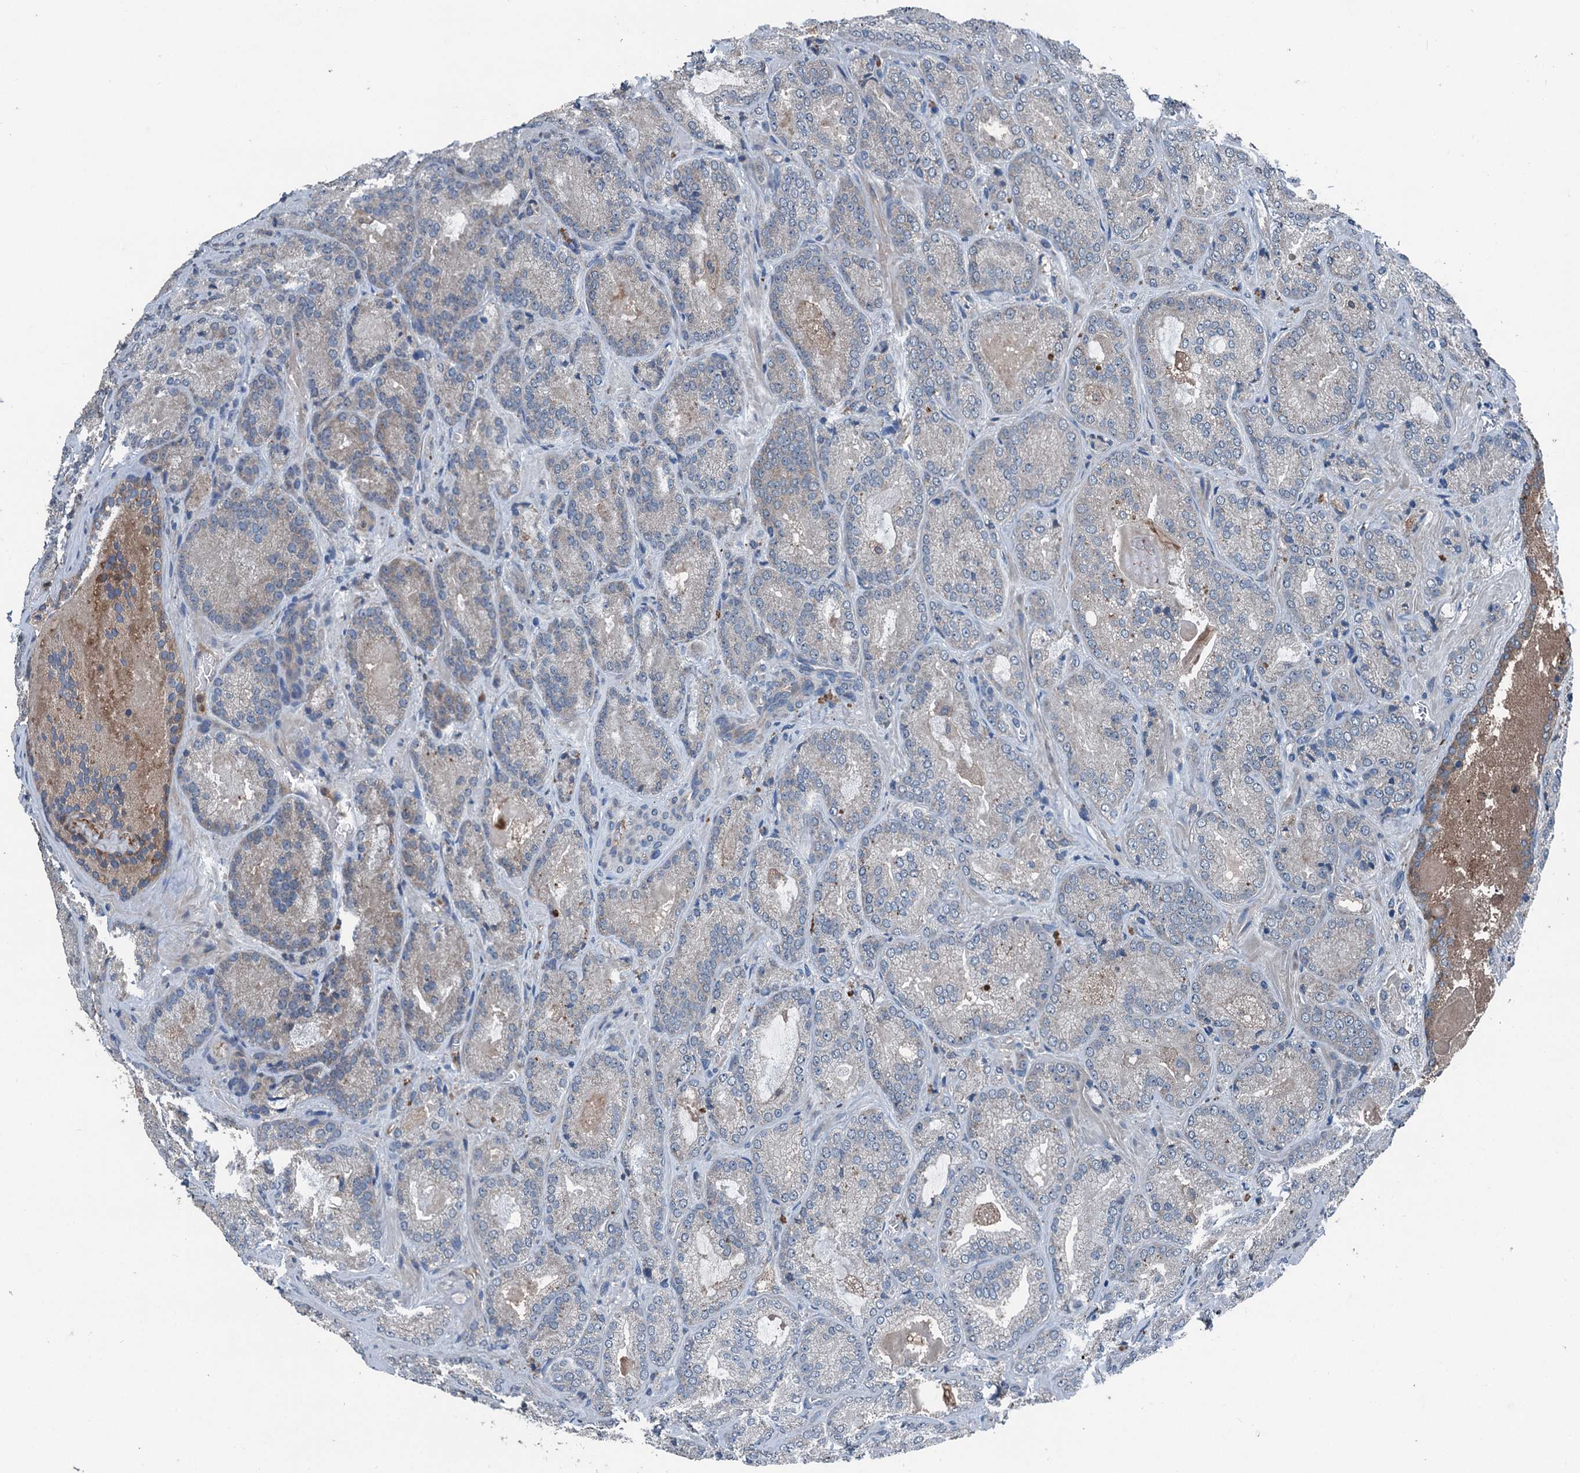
{"staining": {"intensity": "negative", "quantity": "none", "location": "none"}, "tissue": "prostate cancer", "cell_type": "Tumor cells", "image_type": "cancer", "snomed": [{"axis": "morphology", "description": "Adenocarcinoma, Low grade"}, {"axis": "topography", "description": "Prostate"}], "caption": "A high-resolution photomicrograph shows immunohistochemistry staining of low-grade adenocarcinoma (prostate), which reveals no significant positivity in tumor cells. Brightfield microscopy of immunohistochemistry stained with DAB (3,3'-diaminobenzidine) (brown) and hematoxylin (blue), captured at high magnification.", "gene": "PDSS1", "patient": {"sex": "male", "age": 74}}